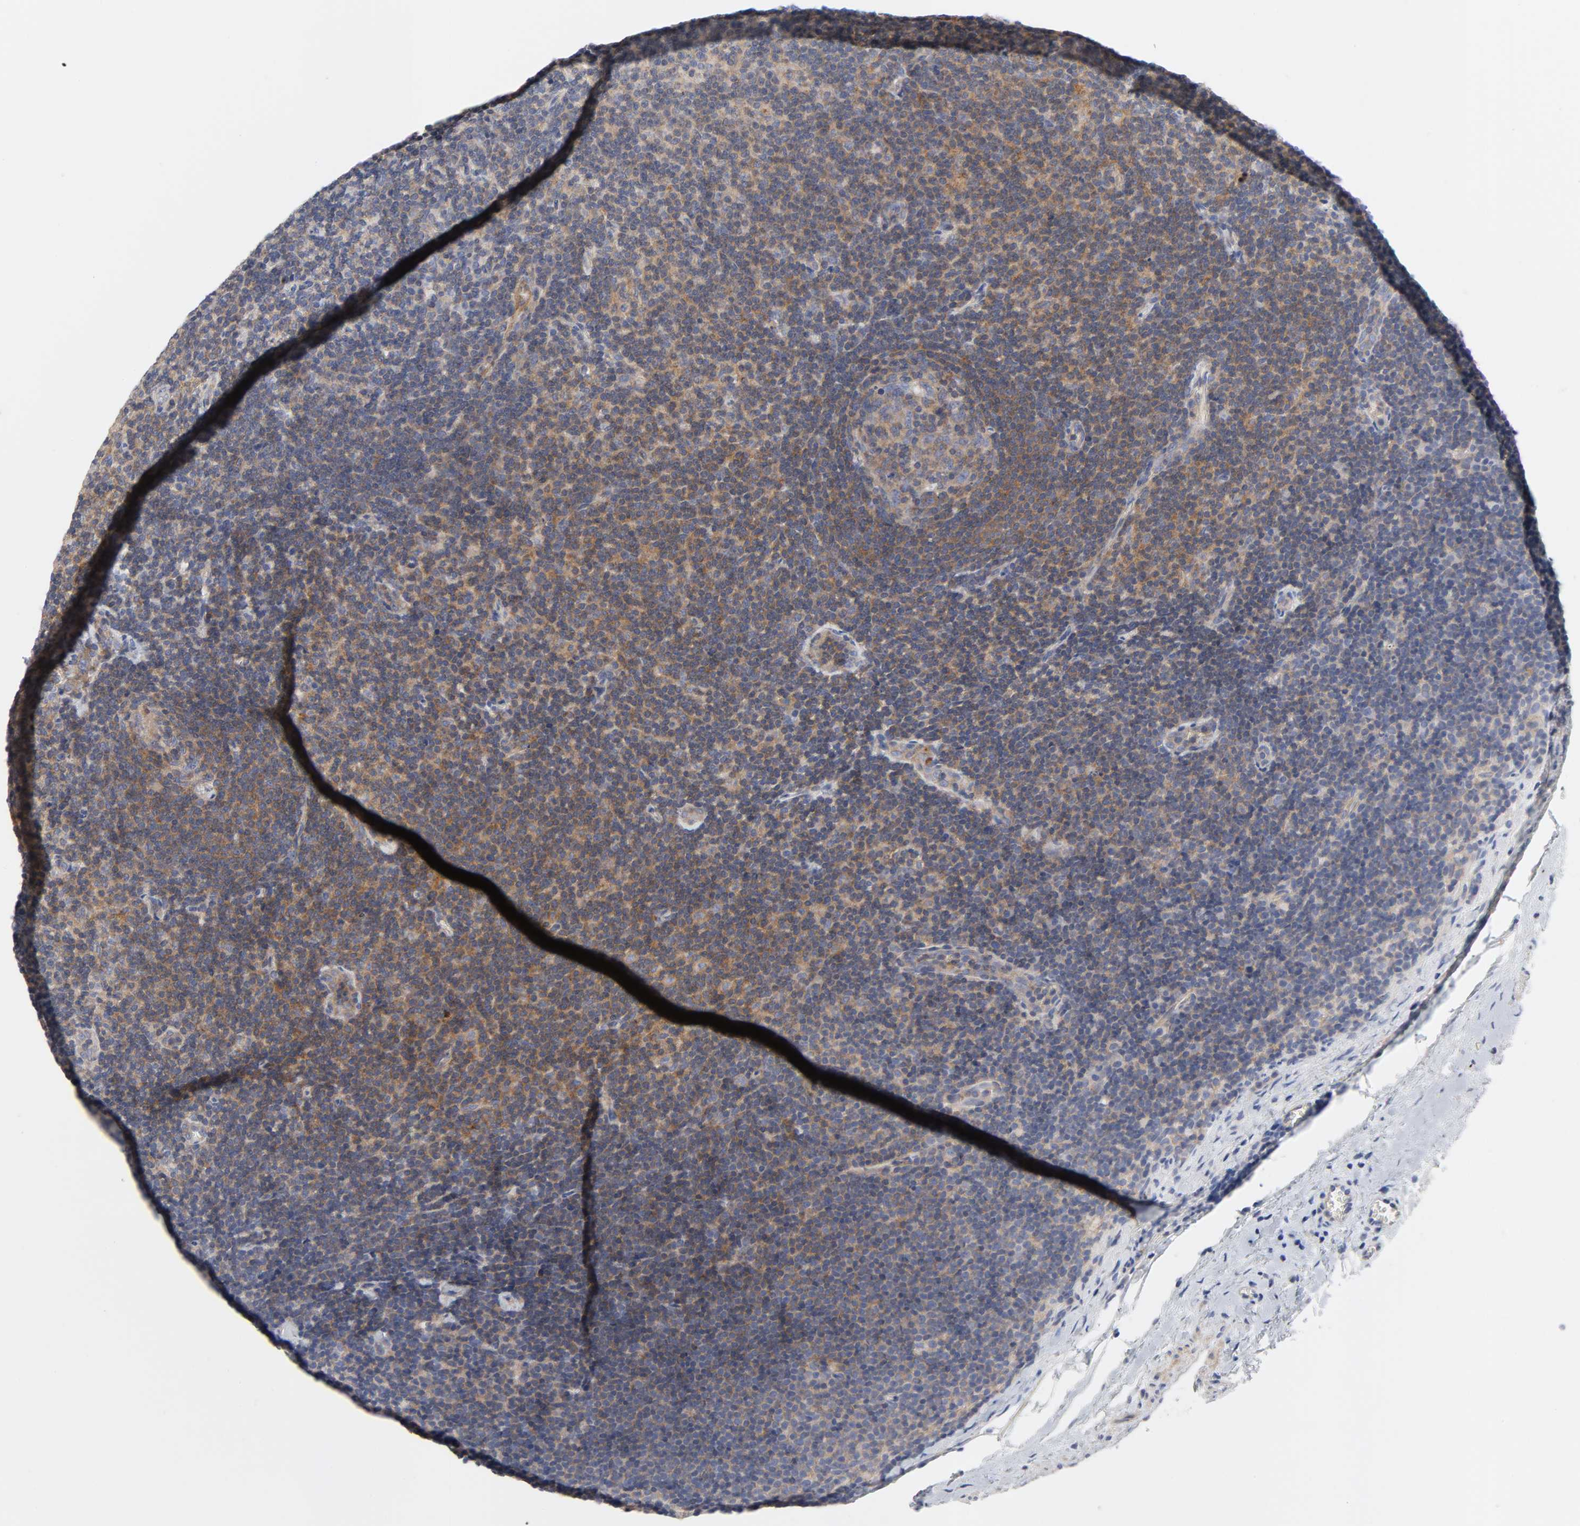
{"staining": {"intensity": "moderate", "quantity": ">75%", "location": "cytoplasmic/membranous"}, "tissue": "lymphoma", "cell_type": "Tumor cells", "image_type": "cancer", "snomed": [{"axis": "morphology", "description": "Malignant lymphoma, non-Hodgkin's type, Low grade"}, {"axis": "topography", "description": "Lymph node"}], "caption": "Malignant lymphoma, non-Hodgkin's type (low-grade) stained for a protein (brown) reveals moderate cytoplasmic/membranous positive staining in about >75% of tumor cells.", "gene": "ROCK1", "patient": {"sex": "male", "age": 70}}